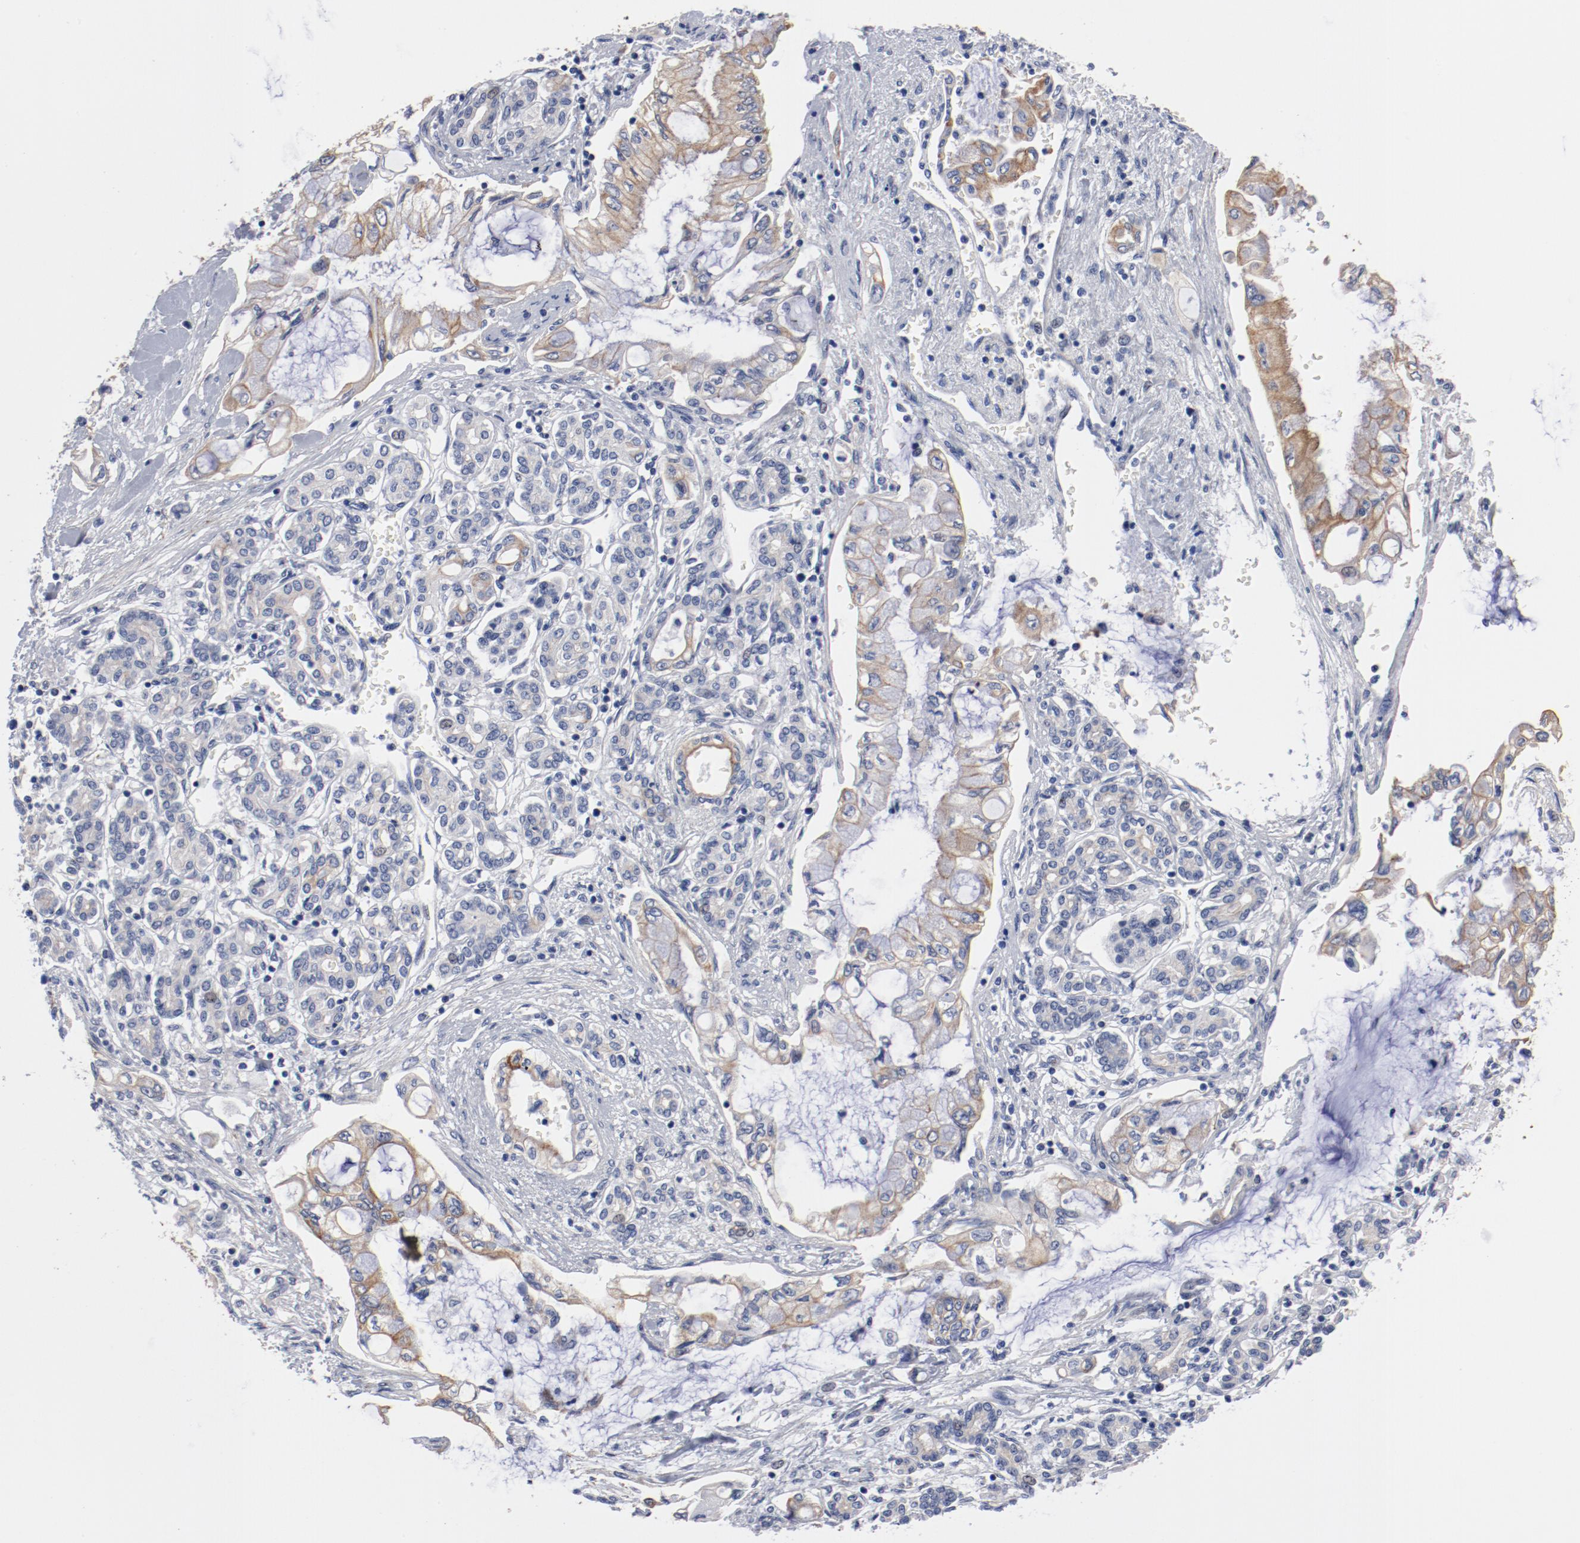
{"staining": {"intensity": "weak", "quantity": "25%-75%", "location": "cytoplasmic/membranous"}, "tissue": "pancreatic cancer", "cell_type": "Tumor cells", "image_type": "cancer", "snomed": [{"axis": "morphology", "description": "Adenocarcinoma, NOS"}, {"axis": "topography", "description": "Pancreas"}], "caption": "Protein staining by immunohistochemistry demonstrates weak cytoplasmic/membranous expression in about 25%-75% of tumor cells in adenocarcinoma (pancreatic).", "gene": "GPR143", "patient": {"sex": "female", "age": 70}}